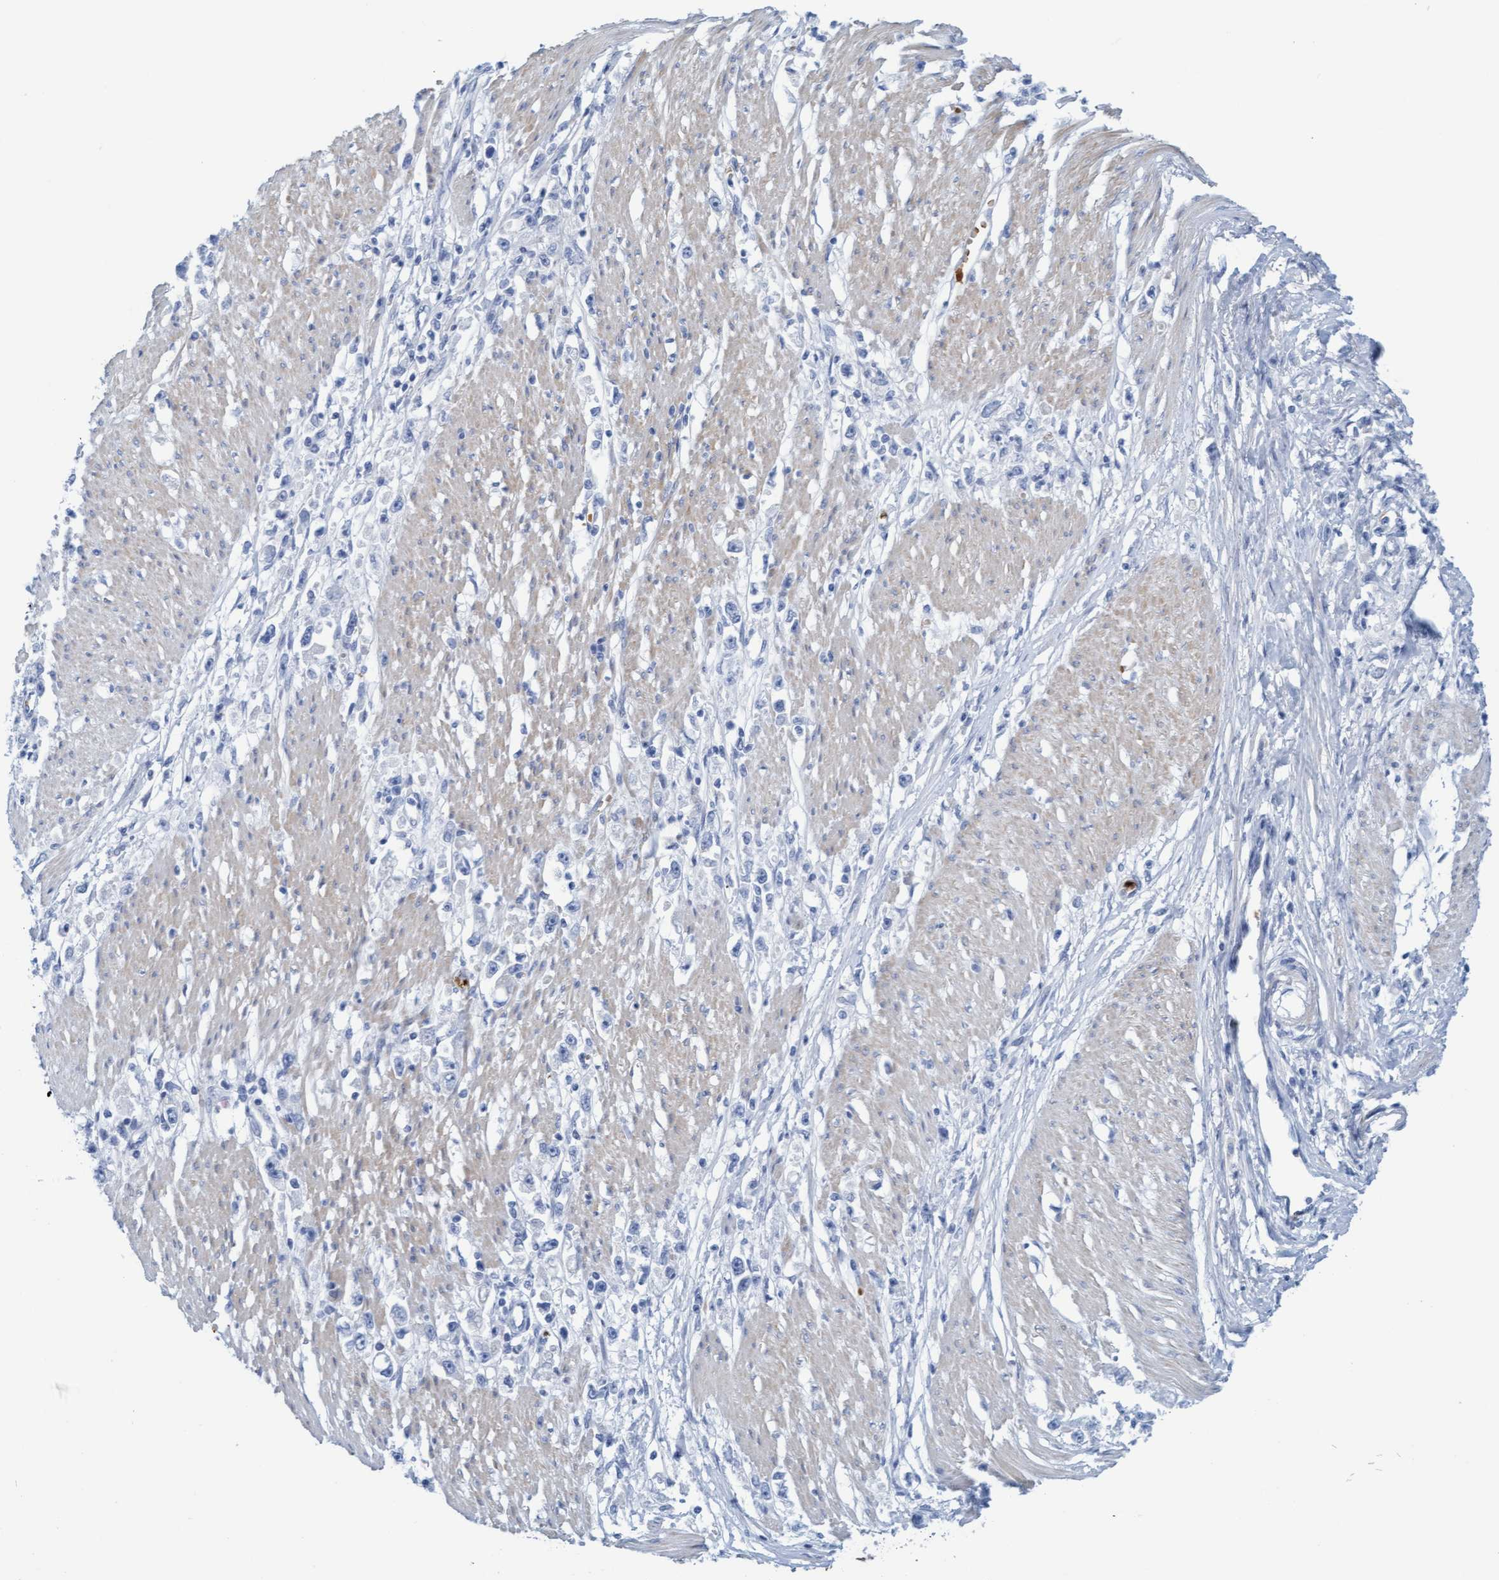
{"staining": {"intensity": "negative", "quantity": "none", "location": "none"}, "tissue": "stomach cancer", "cell_type": "Tumor cells", "image_type": "cancer", "snomed": [{"axis": "morphology", "description": "Adenocarcinoma, NOS"}, {"axis": "topography", "description": "Stomach"}], "caption": "This micrograph is of stomach adenocarcinoma stained with IHC to label a protein in brown with the nuclei are counter-stained blue. There is no expression in tumor cells.", "gene": "P2RX5", "patient": {"sex": "female", "age": 59}}